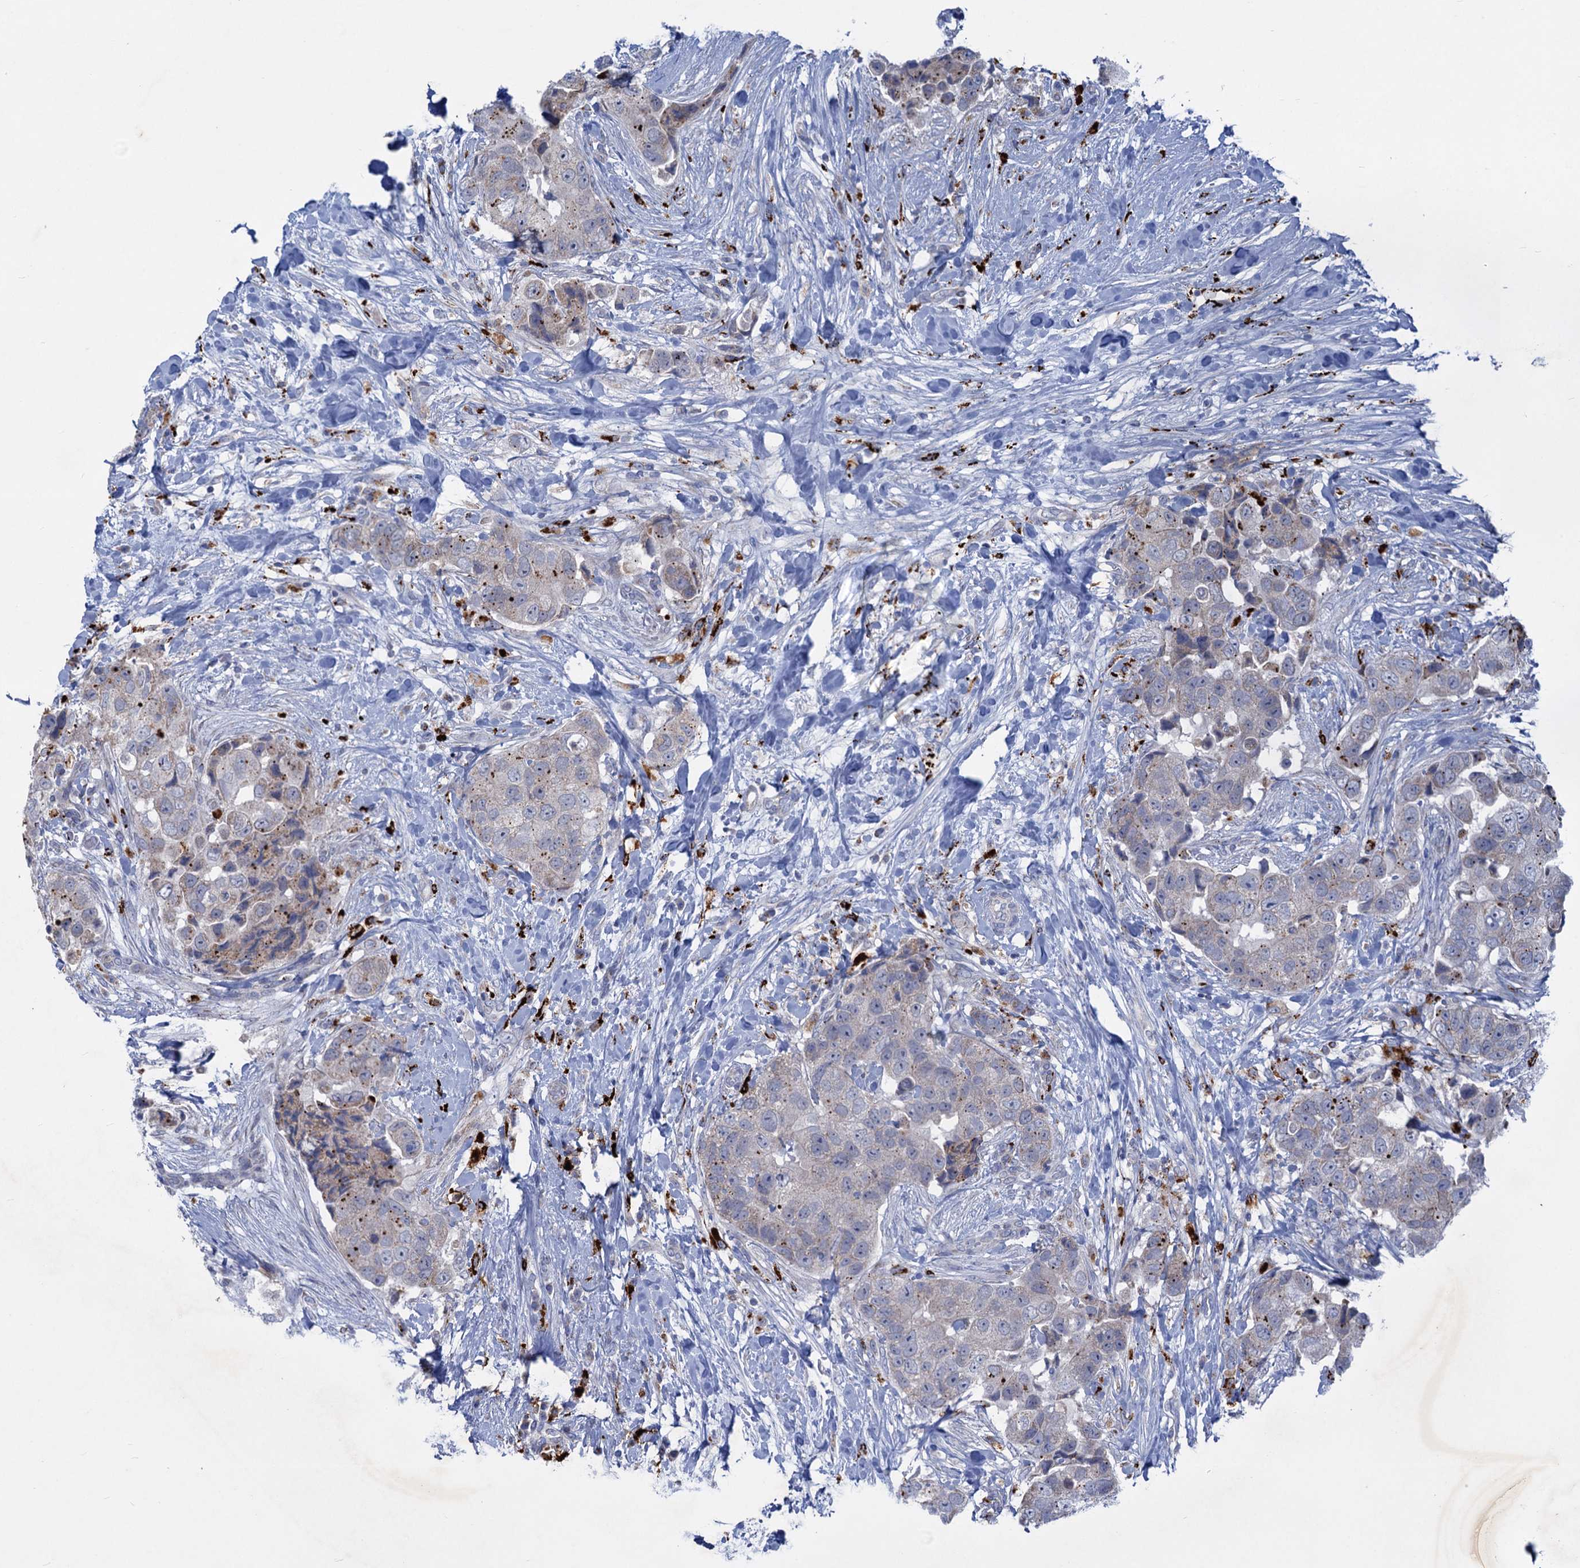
{"staining": {"intensity": "weak", "quantity": "<25%", "location": "cytoplasmic/membranous"}, "tissue": "breast cancer", "cell_type": "Tumor cells", "image_type": "cancer", "snomed": [{"axis": "morphology", "description": "Normal tissue, NOS"}, {"axis": "morphology", "description": "Duct carcinoma"}, {"axis": "topography", "description": "Breast"}], "caption": "This is an IHC image of human breast intraductal carcinoma. There is no expression in tumor cells.", "gene": "ANKS3", "patient": {"sex": "female", "age": 62}}